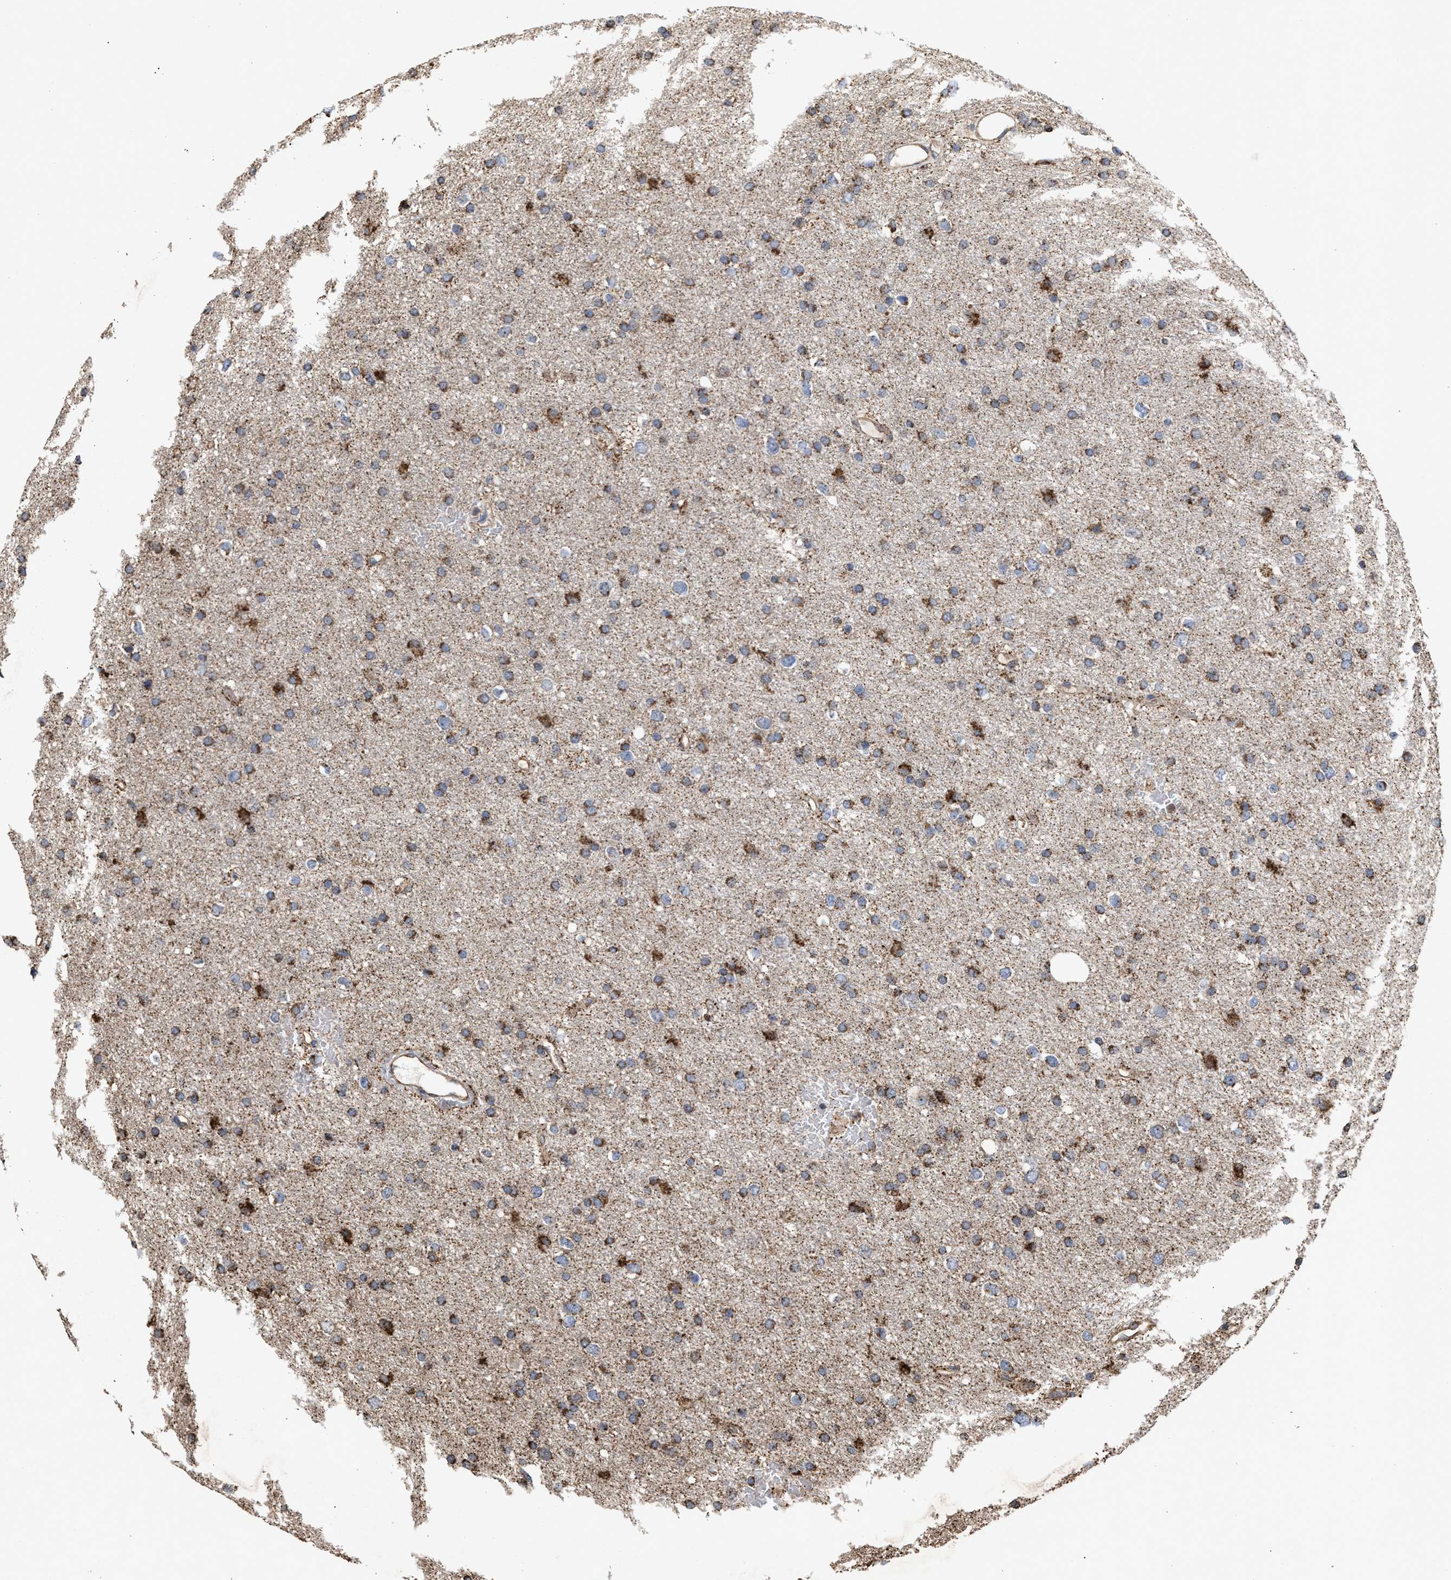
{"staining": {"intensity": "moderate", "quantity": ">75%", "location": "cytoplasmic/membranous"}, "tissue": "glioma", "cell_type": "Tumor cells", "image_type": "cancer", "snomed": [{"axis": "morphology", "description": "Glioma, malignant, Low grade"}, {"axis": "topography", "description": "Brain"}], "caption": "A brown stain labels moderate cytoplasmic/membranous expression of a protein in human glioma tumor cells.", "gene": "EXOSC2", "patient": {"sex": "female", "age": 37}}